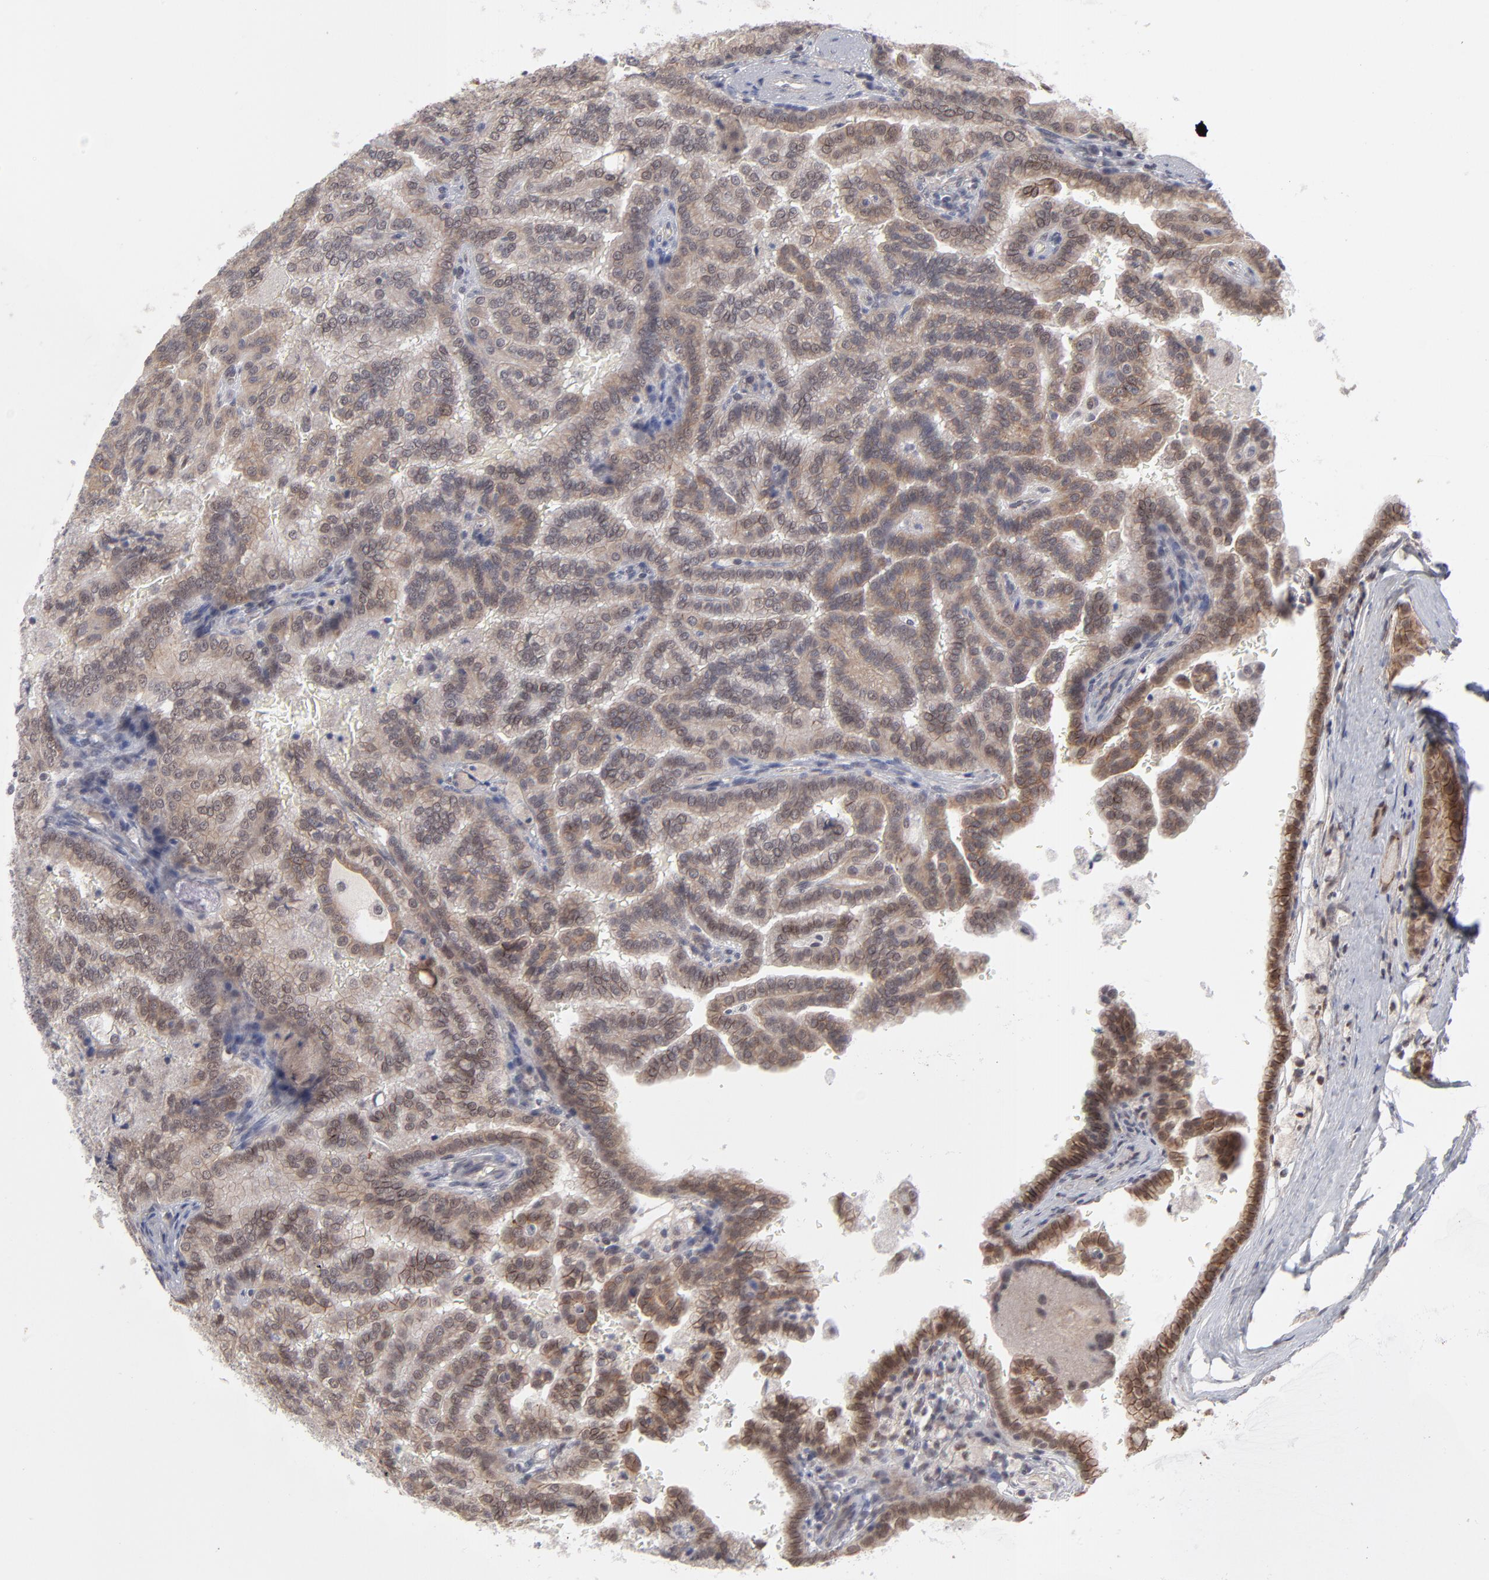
{"staining": {"intensity": "moderate", "quantity": ">75%", "location": "cytoplasmic/membranous,nuclear"}, "tissue": "renal cancer", "cell_type": "Tumor cells", "image_type": "cancer", "snomed": [{"axis": "morphology", "description": "Adenocarcinoma, NOS"}, {"axis": "topography", "description": "Kidney"}], "caption": "Immunohistochemistry of human renal cancer exhibits medium levels of moderate cytoplasmic/membranous and nuclear expression in about >75% of tumor cells.", "gene": "NBN", "patient": {"sex": "male", "age": 61}}